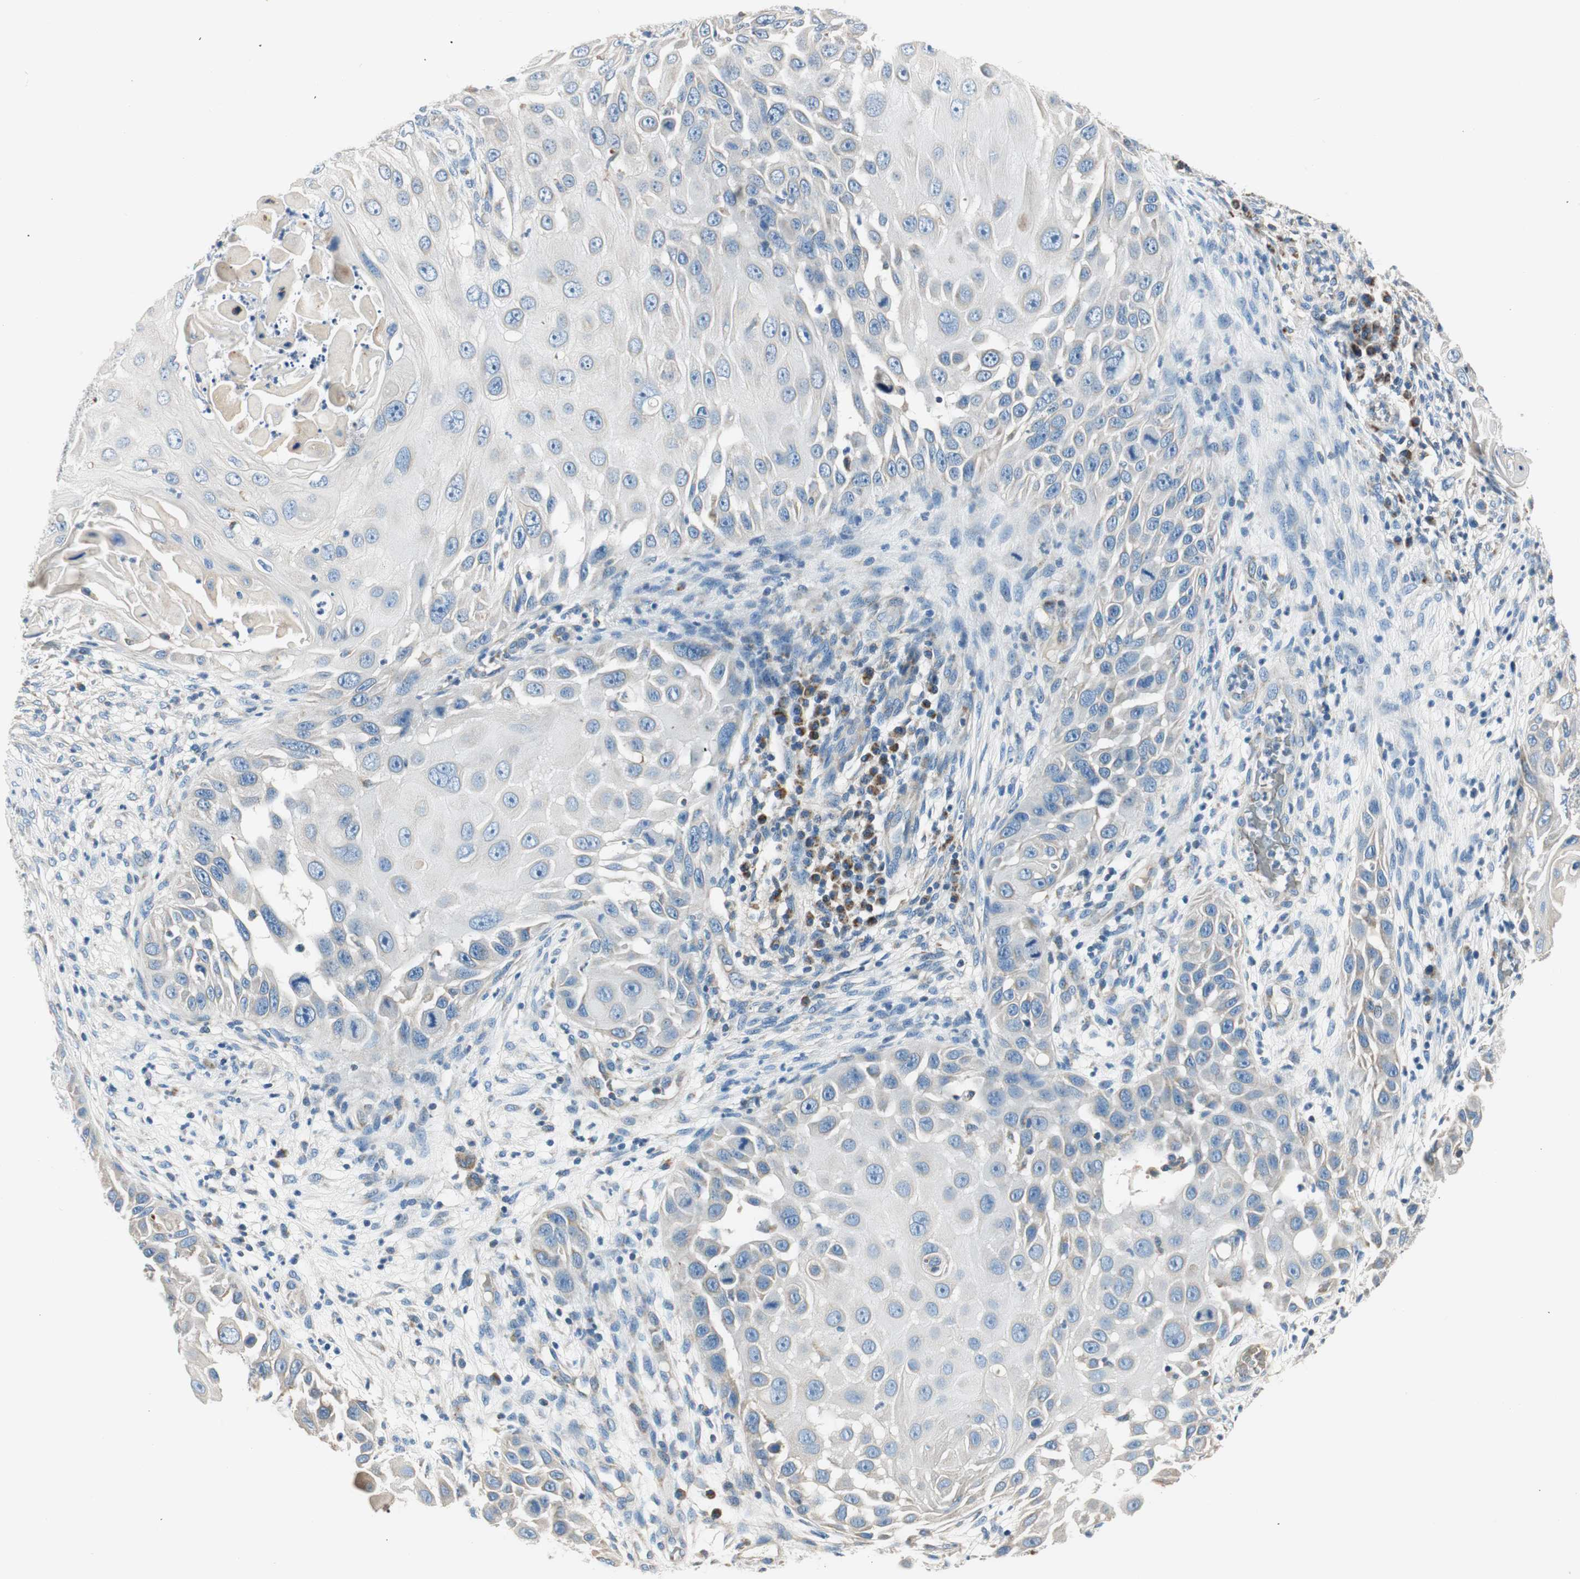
{"staining": {"intensity": "weak", "quantity": "<25%", "location": "cytoplasmic/membranous"}, "tissue": "skin cancer", "cell_type": "Tumor cells", "image_type": "cancer", "snomed": [{"axis": "morphology", "description": "Squamous cell carcinoma, NOS"}, {"axis": "topography", "description": "Skin"}], "caption": "A photomicrograph of skin cancer (squamous cell carcinoma) stained for a protein shows no brown staining in tumor cells.", "gene": "RORB", "patient": {"sex": "female", "age": 44}}